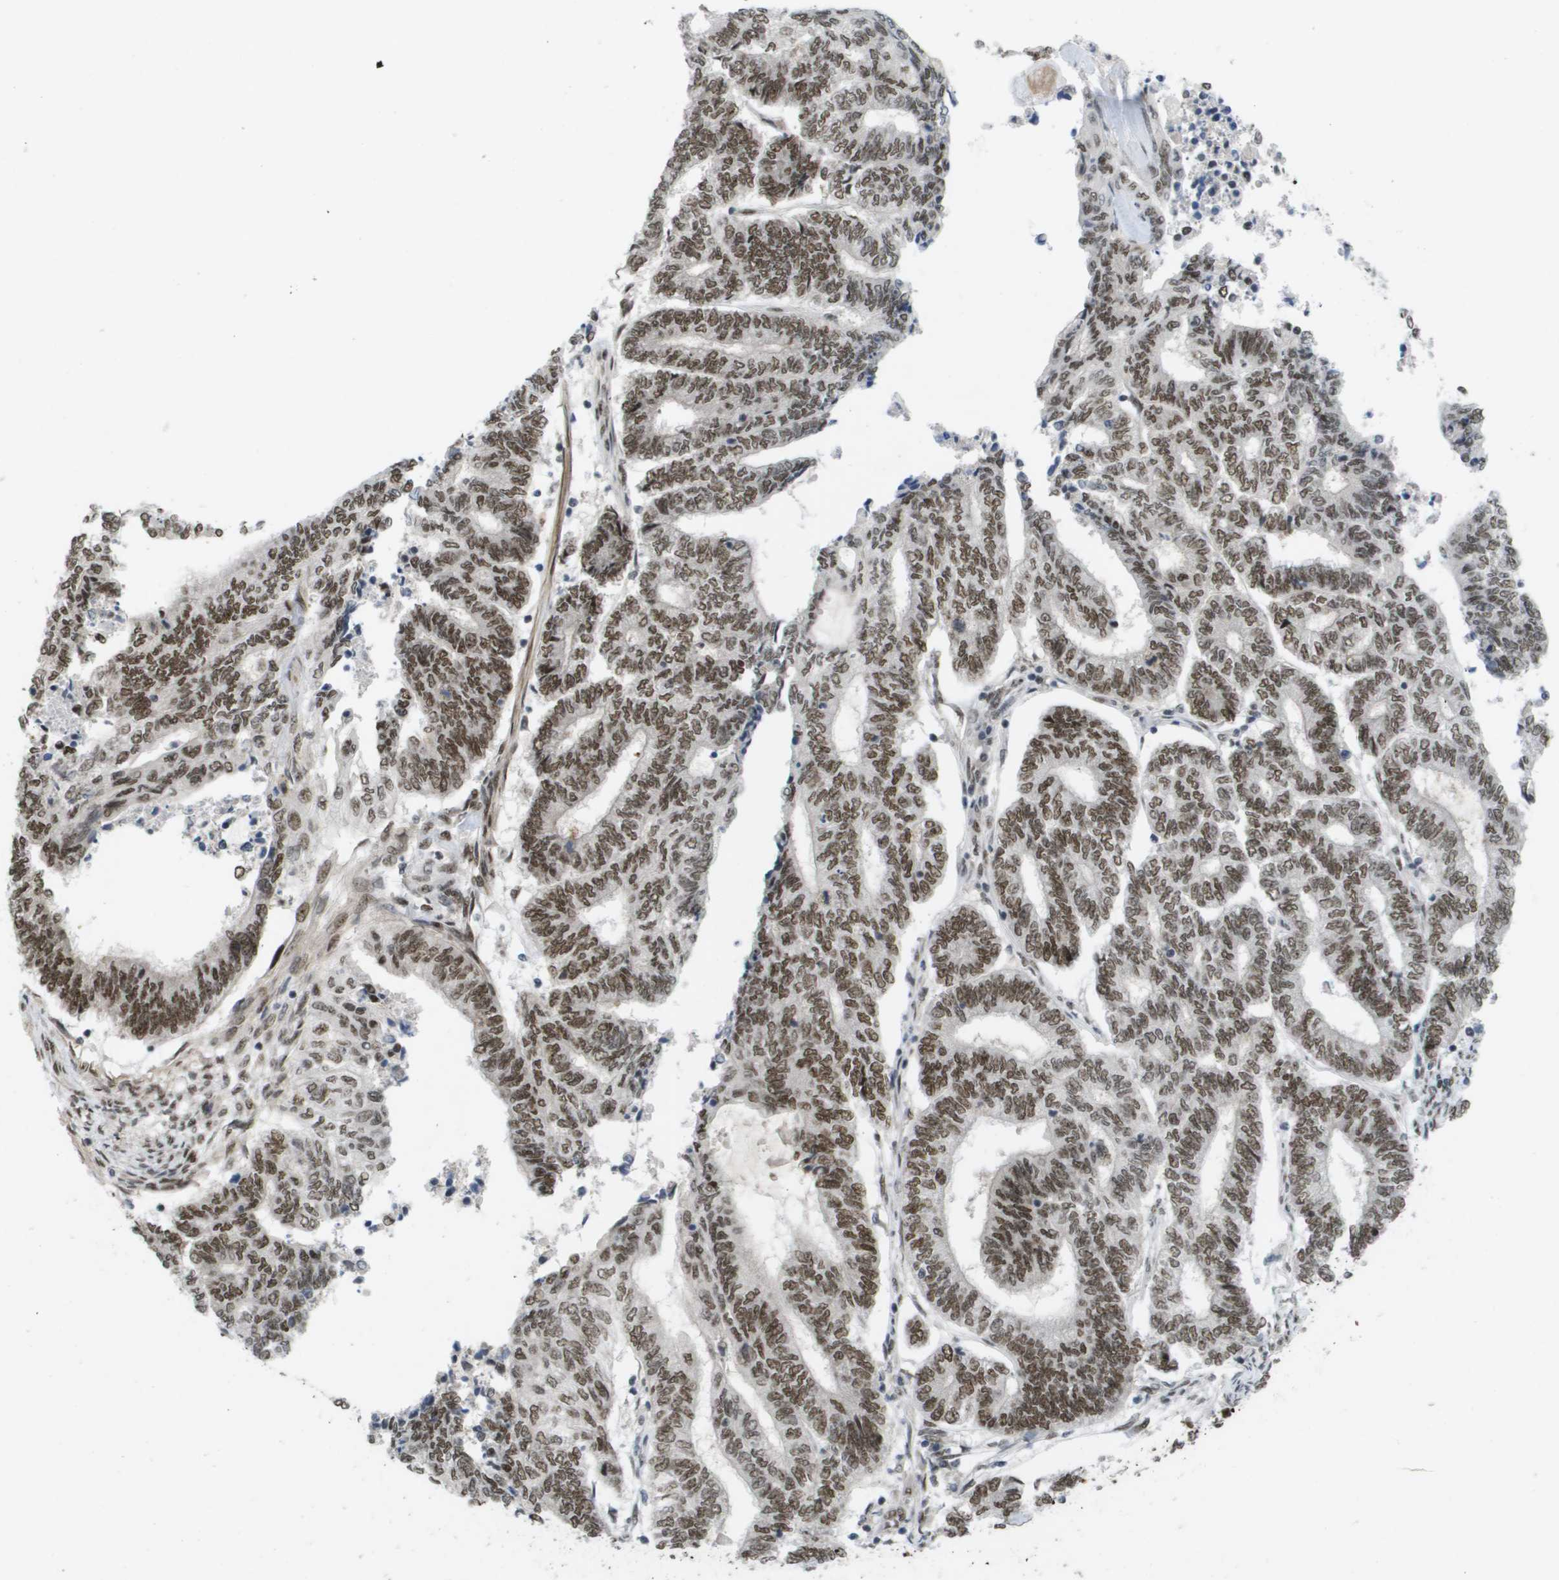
{"staining": {"intensity": "strong", "quantity": ">75%", "location": "nuclear"}, "tissue": "endometrial cancer", "cell_type": "Tumor cells", "image_type": "cancer", "snomed": [{"axis": "morphology", "description": "Adenocarcinoma, NOS"}, {"axis": "topography", "description": "Uterus"}, {"axis": "topography", "description": "Endometrium"}], "caption": "Protein staining of endometrial cancer tissue displays strong nuclear positivity in about >75% of tumor cells.", "gene": "CDT1", "patient": {"sex": "female", "age": 70}}